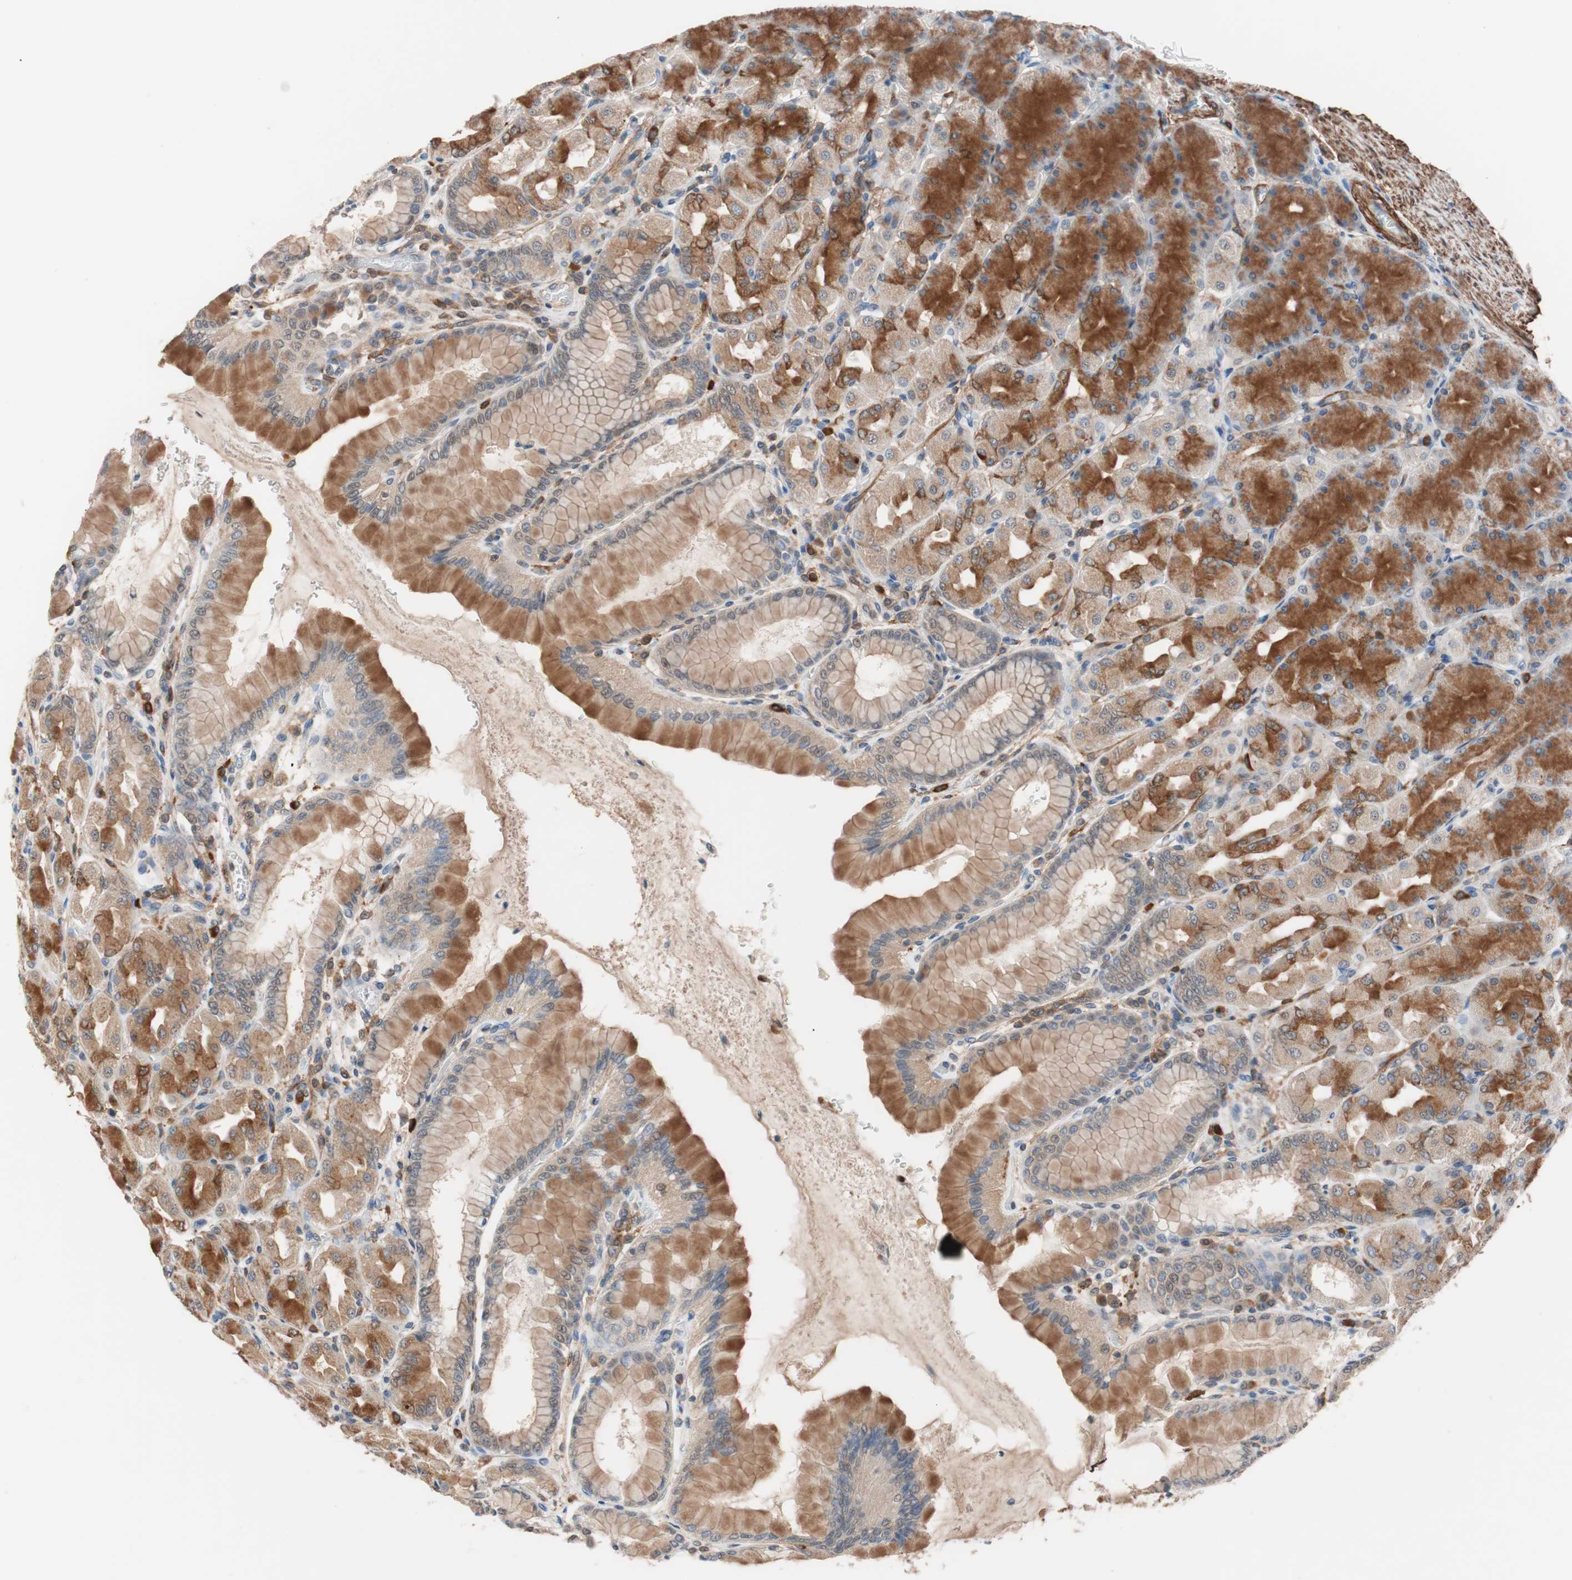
{"staining": {"intensity": "moderate", "quantity": ">75%", "location": "cytoplasmic/membranous"}, "tissue": "stomach", "cell_type": "Glandular cells", "image_type": "normal", "snomed": [{"axis": "morphology", "description": "Normal tissue, NOS"}, {"axis": "topography", "description": "Stomach, upper"}], "caption": "A medium amount of moderate cytoplasmic/membranous staining is appreciated in about >75% of glandular cells in unremarkable stomach. (brown staining indicates protein expression, while blue staining denotes nuclei).", "gene": "LITAF", "patient": {"sex": "female", "age": 56}}